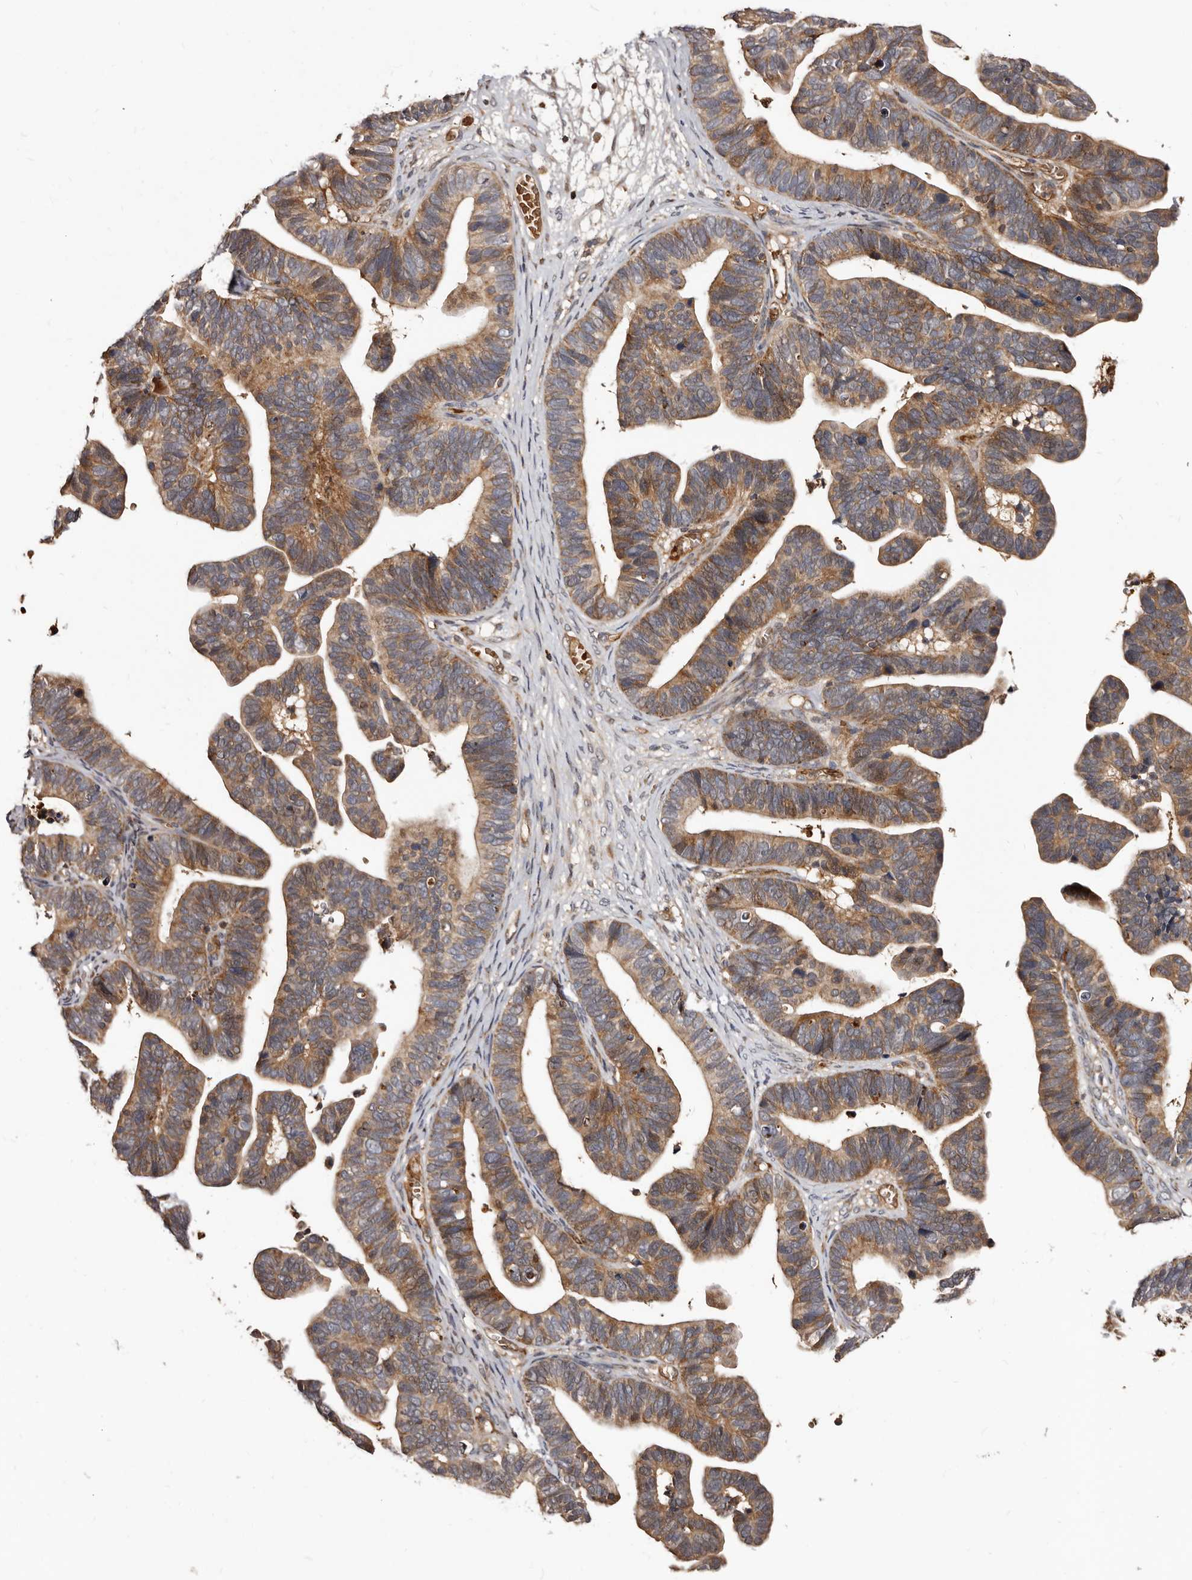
{"staining": {"intensity": "moderate", "quantity": ">75%", "location": "cytoplasmic/membranous"}, "tissue": "ovarian cancer", "cell_type": "Tumor cells", "image_type": "cancer", "snomed": [{"axis": "morphology", "description": "Cystadenocarcinoma, serous, NOS"}, {"axis": "topography", "description": "Ovary"}], "caption": "Immunohistochemistry (DAB) staining of serous cystadenocarcinoma (ovarian) demonstrates moderate cytoplasmic/membranous protein positivity in about >75% of tumor cells.", "gene": "BAX", "patient": {"sex": "female", "age": 56}}